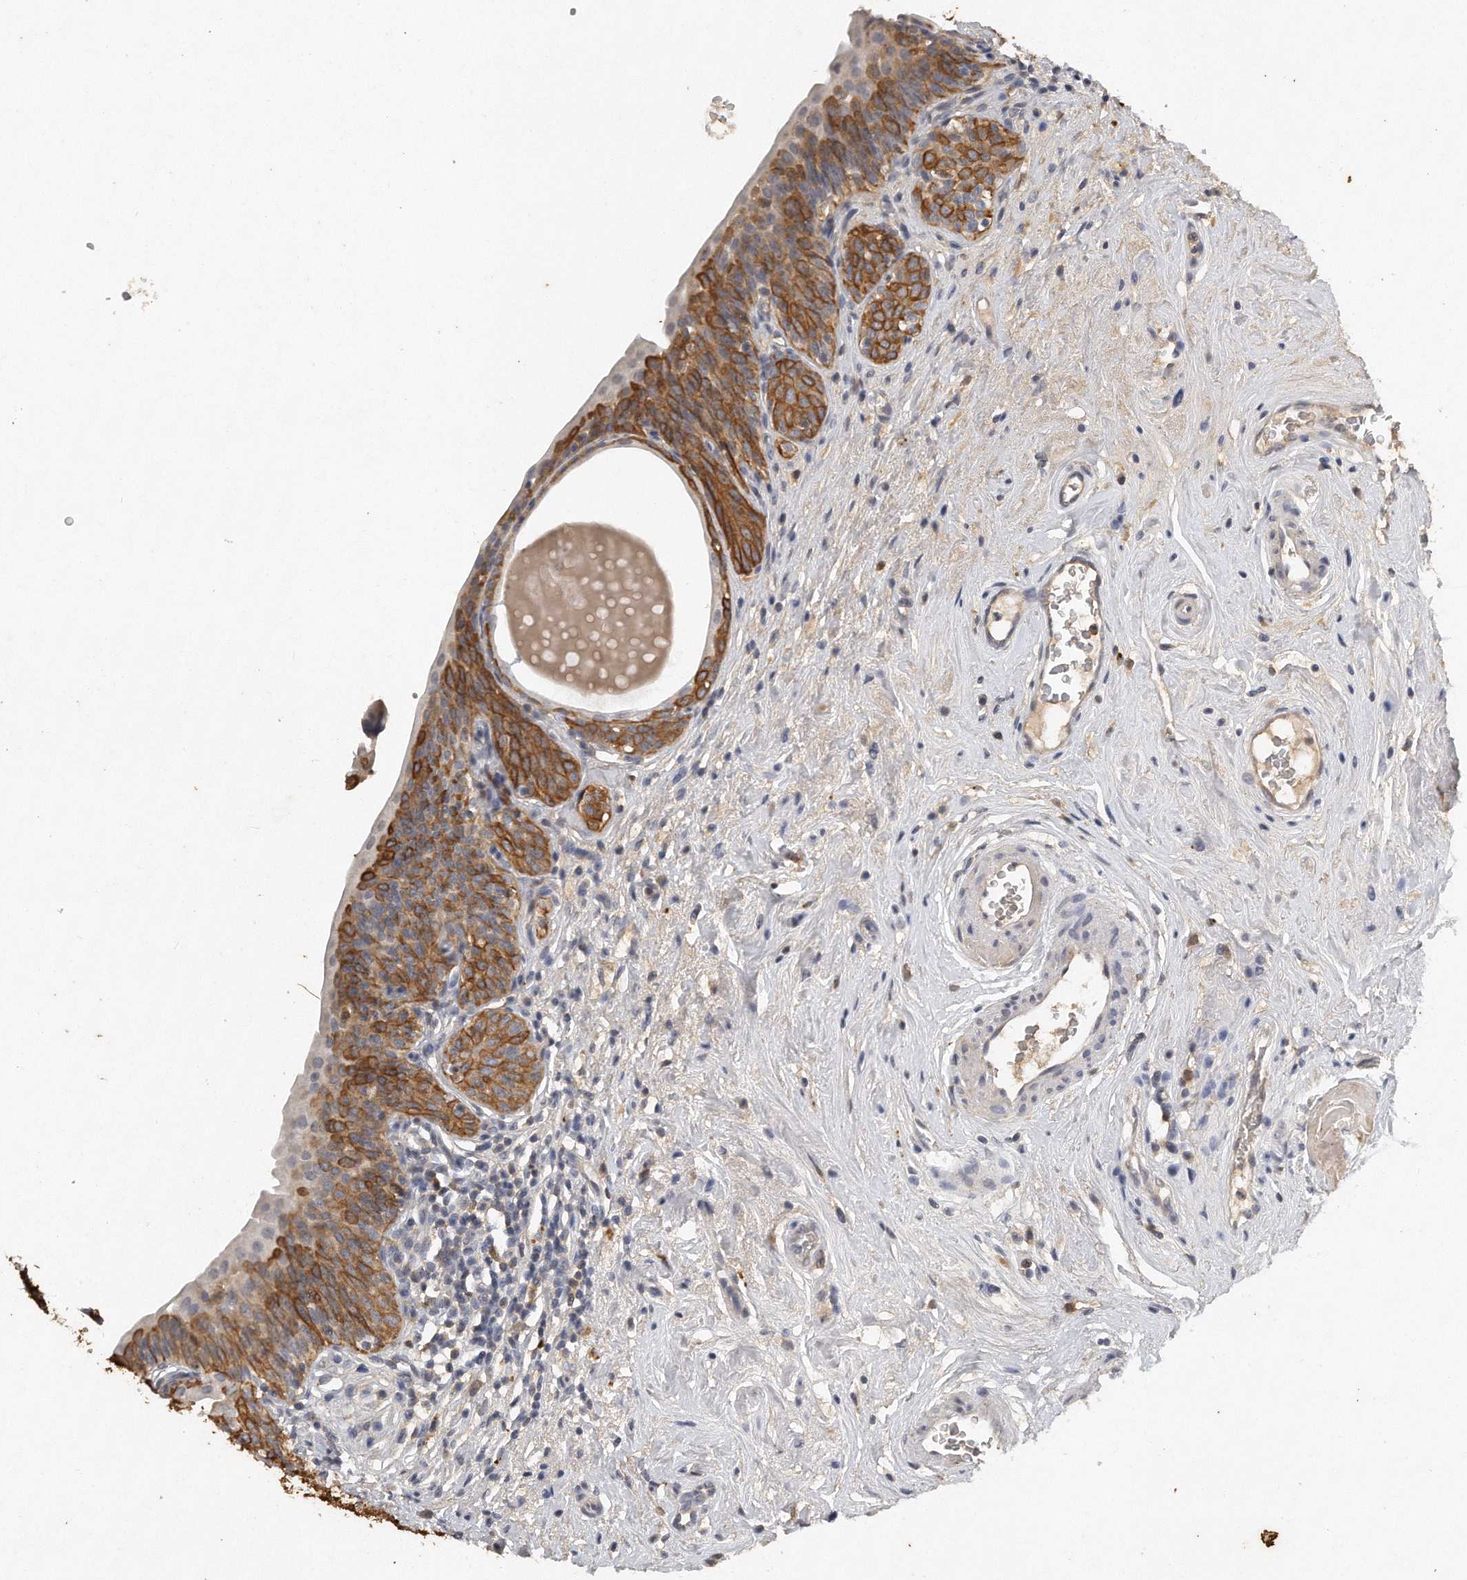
{"staining": {"intensity": "moderate", "quantity": ">75%", "location": "cytoplasmic/membranous"}, "tissue": "urinary bladder", "cell_type": "Urothelial cells", "image_type": "normal", "snomed": [{"axis": "morphology", "description": "Normal tissue, NOS"}, {"axis": "topography", "description": "Urinary bladder"}], "caption": "This is a micrograph of immunohistochemistry (IHC) staining of normal urinary bladder, which shows moderate expression in the cytoplasmic/membranous of urothelial cells.", "gene": "CAMK1", "patient": {"sex": "male", "age": 83}}